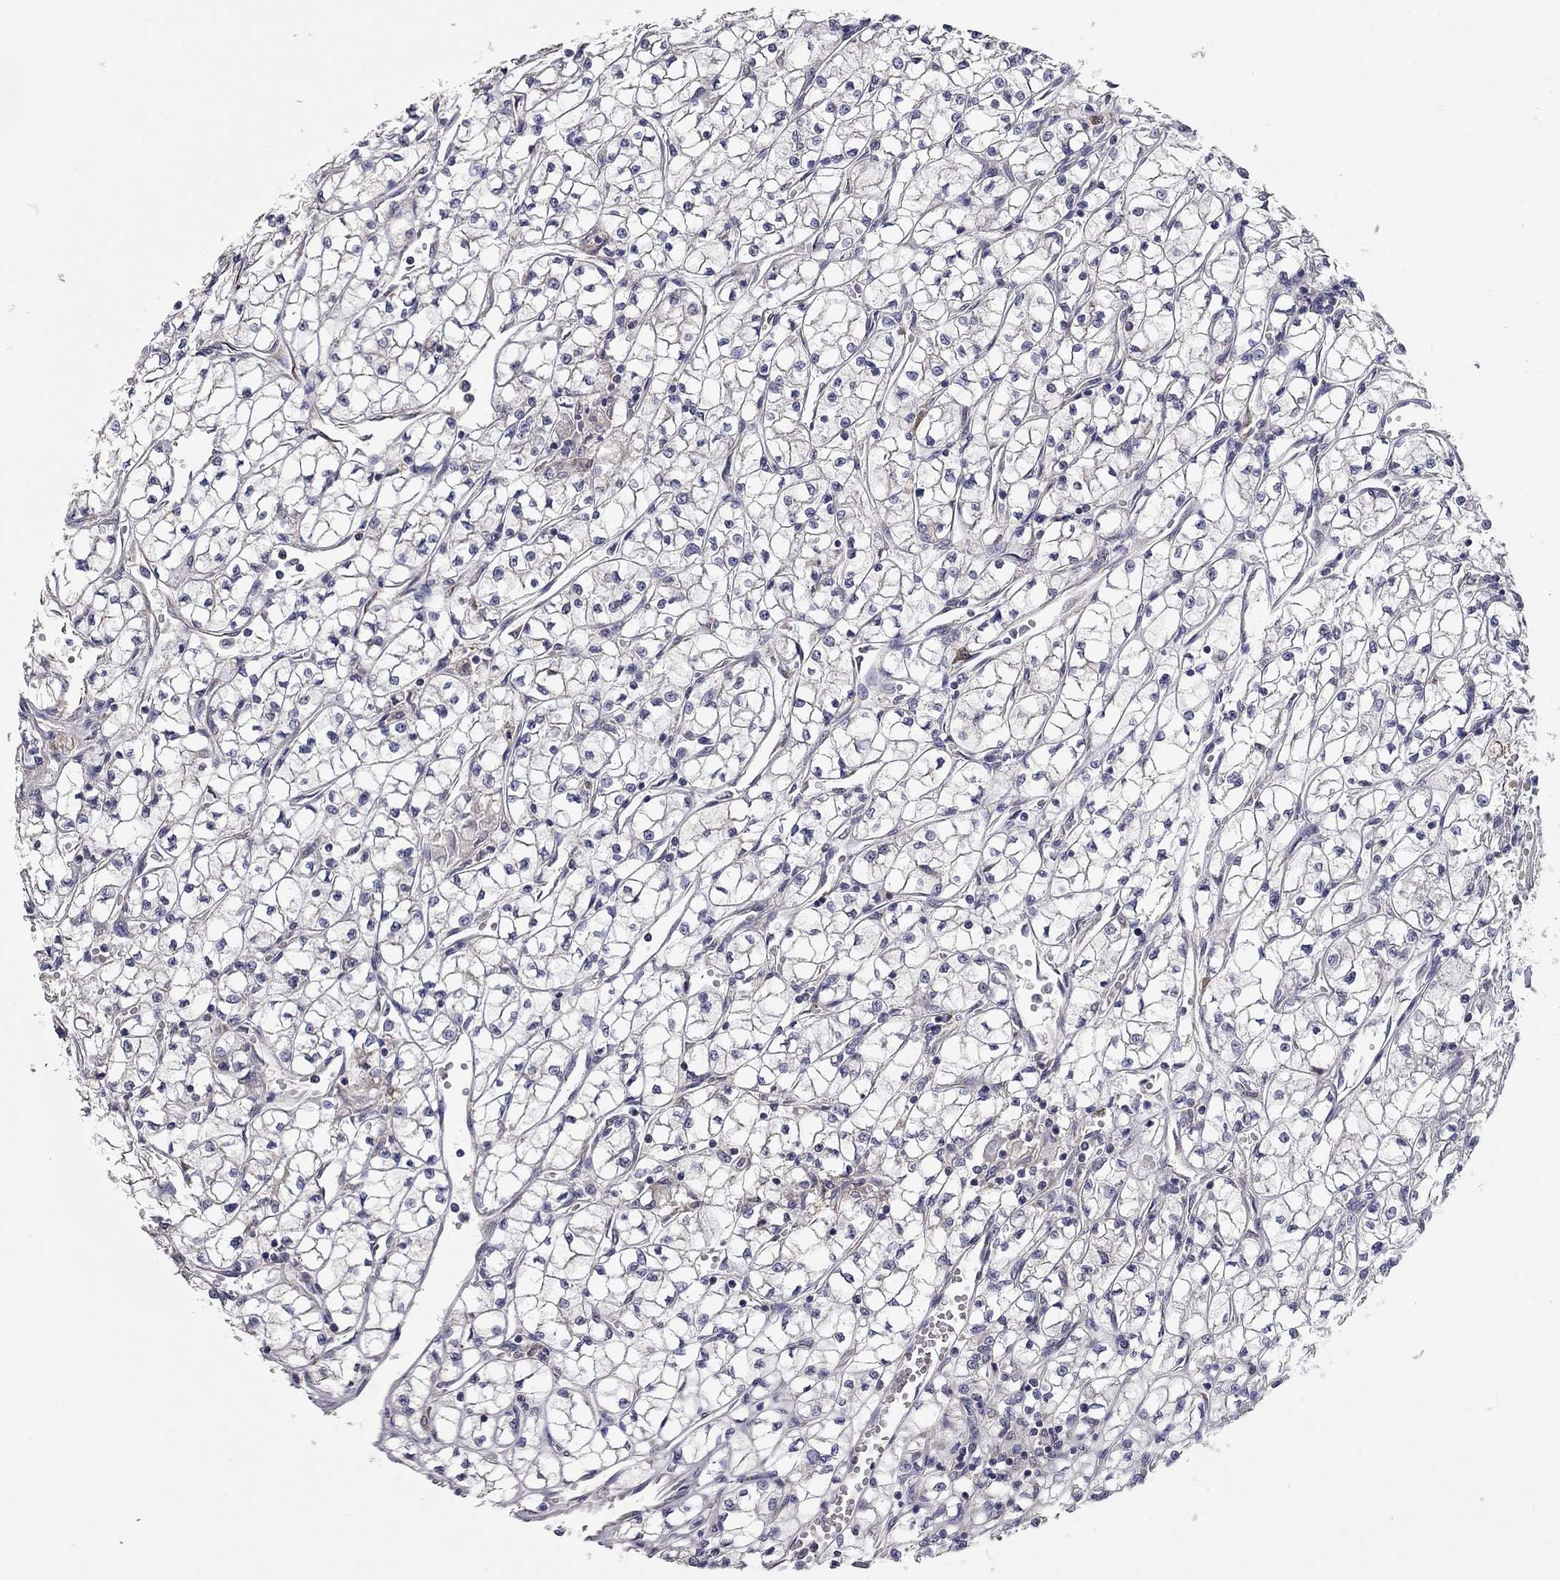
{"staining": {"intensity": "negative", "quantity": "none", "location": "none"}, "tissue": "renal cancer", "cell_type": "Tumor cells", "image_type": "cancer", "snomed": [{"axis": "morphology", "description": "Adenocarcinoma, NOS"}, {"axis": "topography", "description": "Kidney"}], "caption": "IHC micrograph of renal cancer stained for a protein (brown), which shows no expression in tumor cells.", "gene": "XAGE2", "patient": {"sex": "female", "age": 64}}